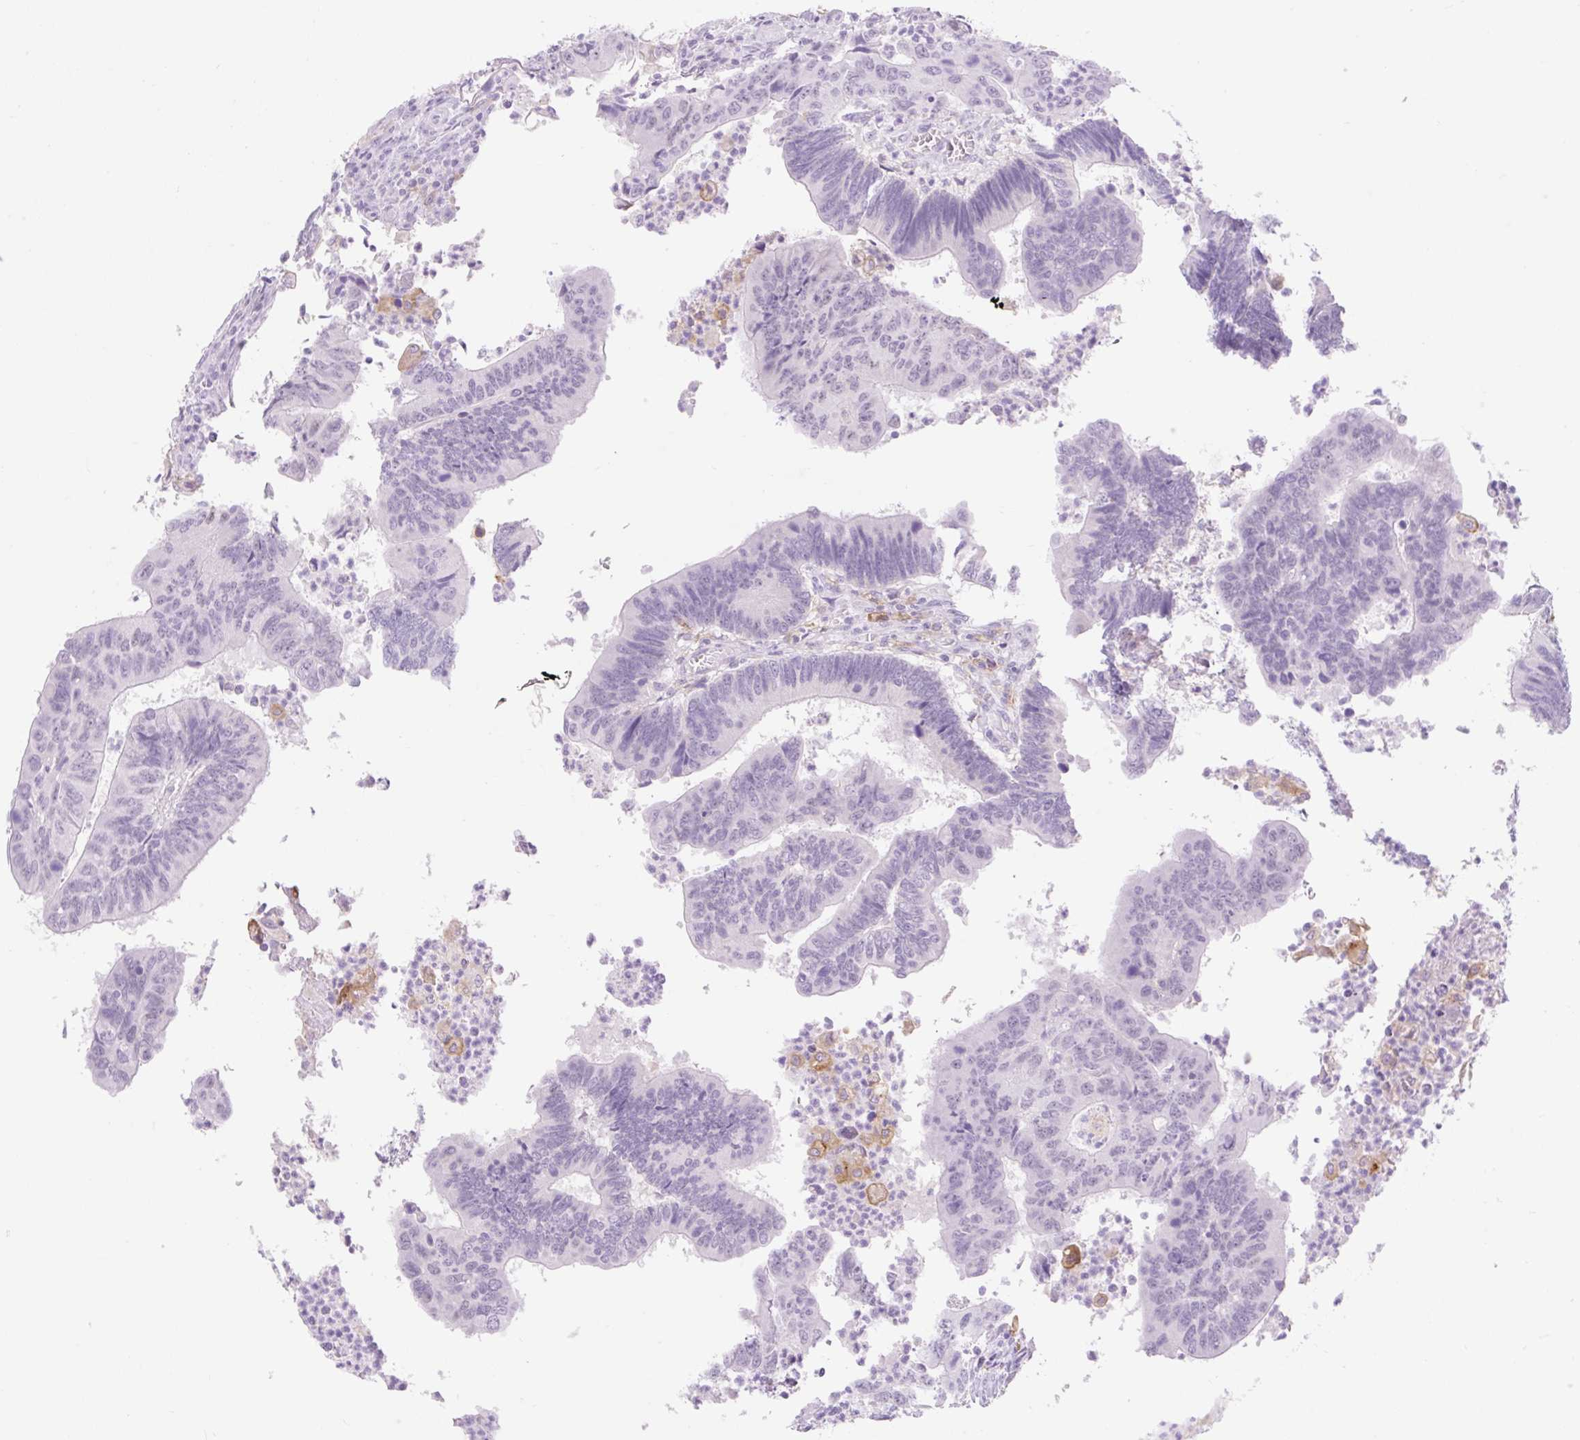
{"staining": {"intensity": "negative", "quantity": "none", "location": "none"}, "tissue": "colorectal cancer", "cell_type": "Tumor cells", "image_type": "cancer", "snomed": [{"axis": "morphology", "description": "Adenocarcinoma, NOS"}, {"axis": "topography", "description": "Colon"}], "caption": "Adenocarcinoma (colorectal) stained for a protein using IHC exhibits no staining tumor cells.", "gene": "SIGLEC1", "patient": {"sex": "female", "age": 67}}